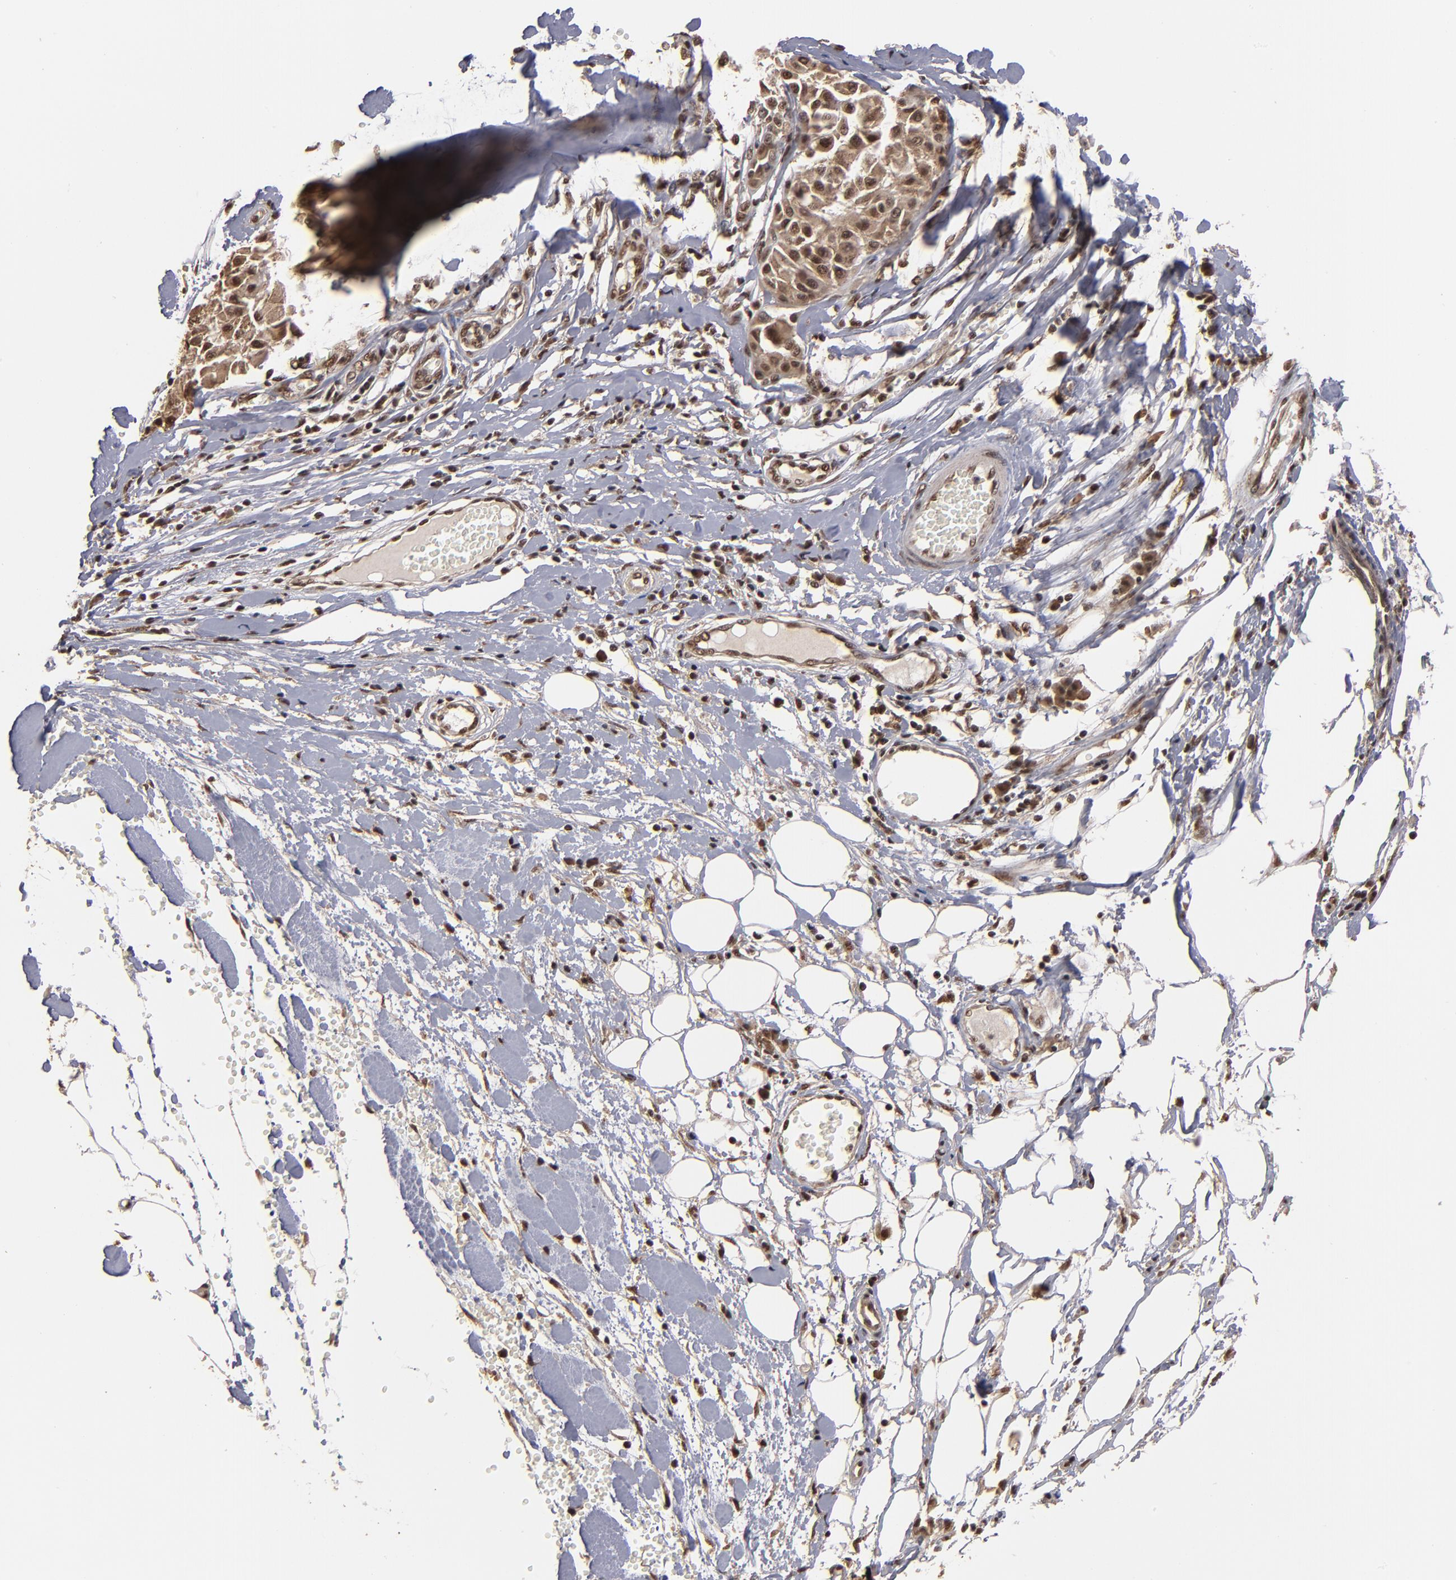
{"staining": {"intensity": "moderate", "quantity": ">75%", "location": "cytoplasmic/membranous,nuclear"}, "tissue": "melanoma", "cell_type": "Tumor cells", "image_type": "cancer", "snomed": [{"axis": "morphology", "description": "Malignant melanoma, Metastatic site"}, {"axis": "topography", "description": "Soft tissue"}], "caption": "IHC histopathology image of human melanoma stained for a protein (brown), which demonstrates medium levels of moderate cytoplasmic/membranous and nuclear positivity in about >75% of tumor cells.", "gene": "SNW1", "patient": {"sex": "male", "age": 41}}